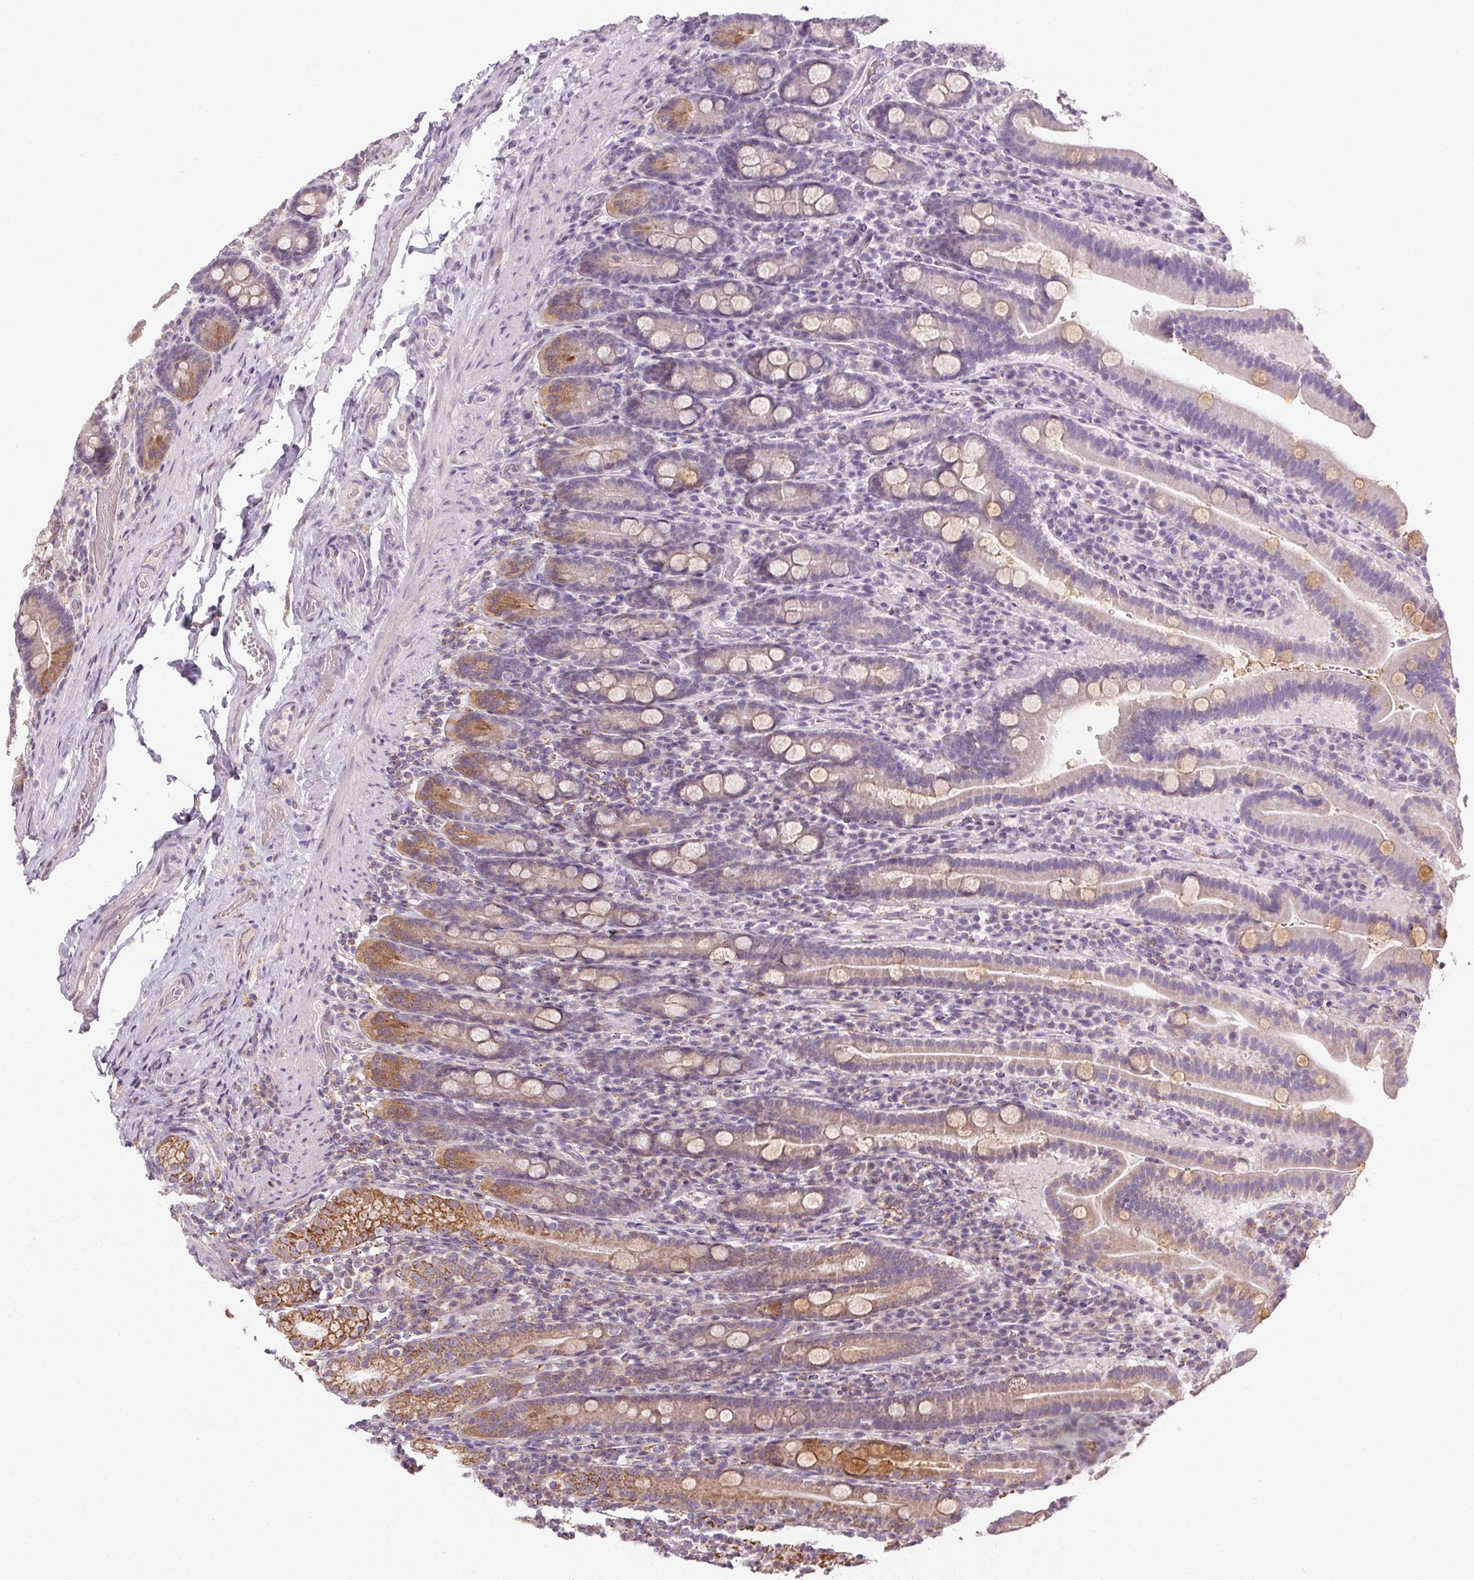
{"staining": {"intensity": "moderate", "quantity": "25%-75%", "location": "cytoplasmic/membranous"}, "tissue": "small intestine", "cell_type": "Glandular cells", "image_type": "normal", "snomed": [{"axis": "morphology", "description": "Normal tissue, NOS"}, {"axis": "topography", "description": "Small intestine"}], "caption": "The histopathology image shows immunohistochemical staining of benign small intestine. There is moderate cytoplasmic/membranous positivity is identified in about 25%-75% of glandular cells. (brown staining indicates protein expression, while blue staining denotes nuclei).", "gene": "REP15", "patient": {"sex": "male", "age": 26}}